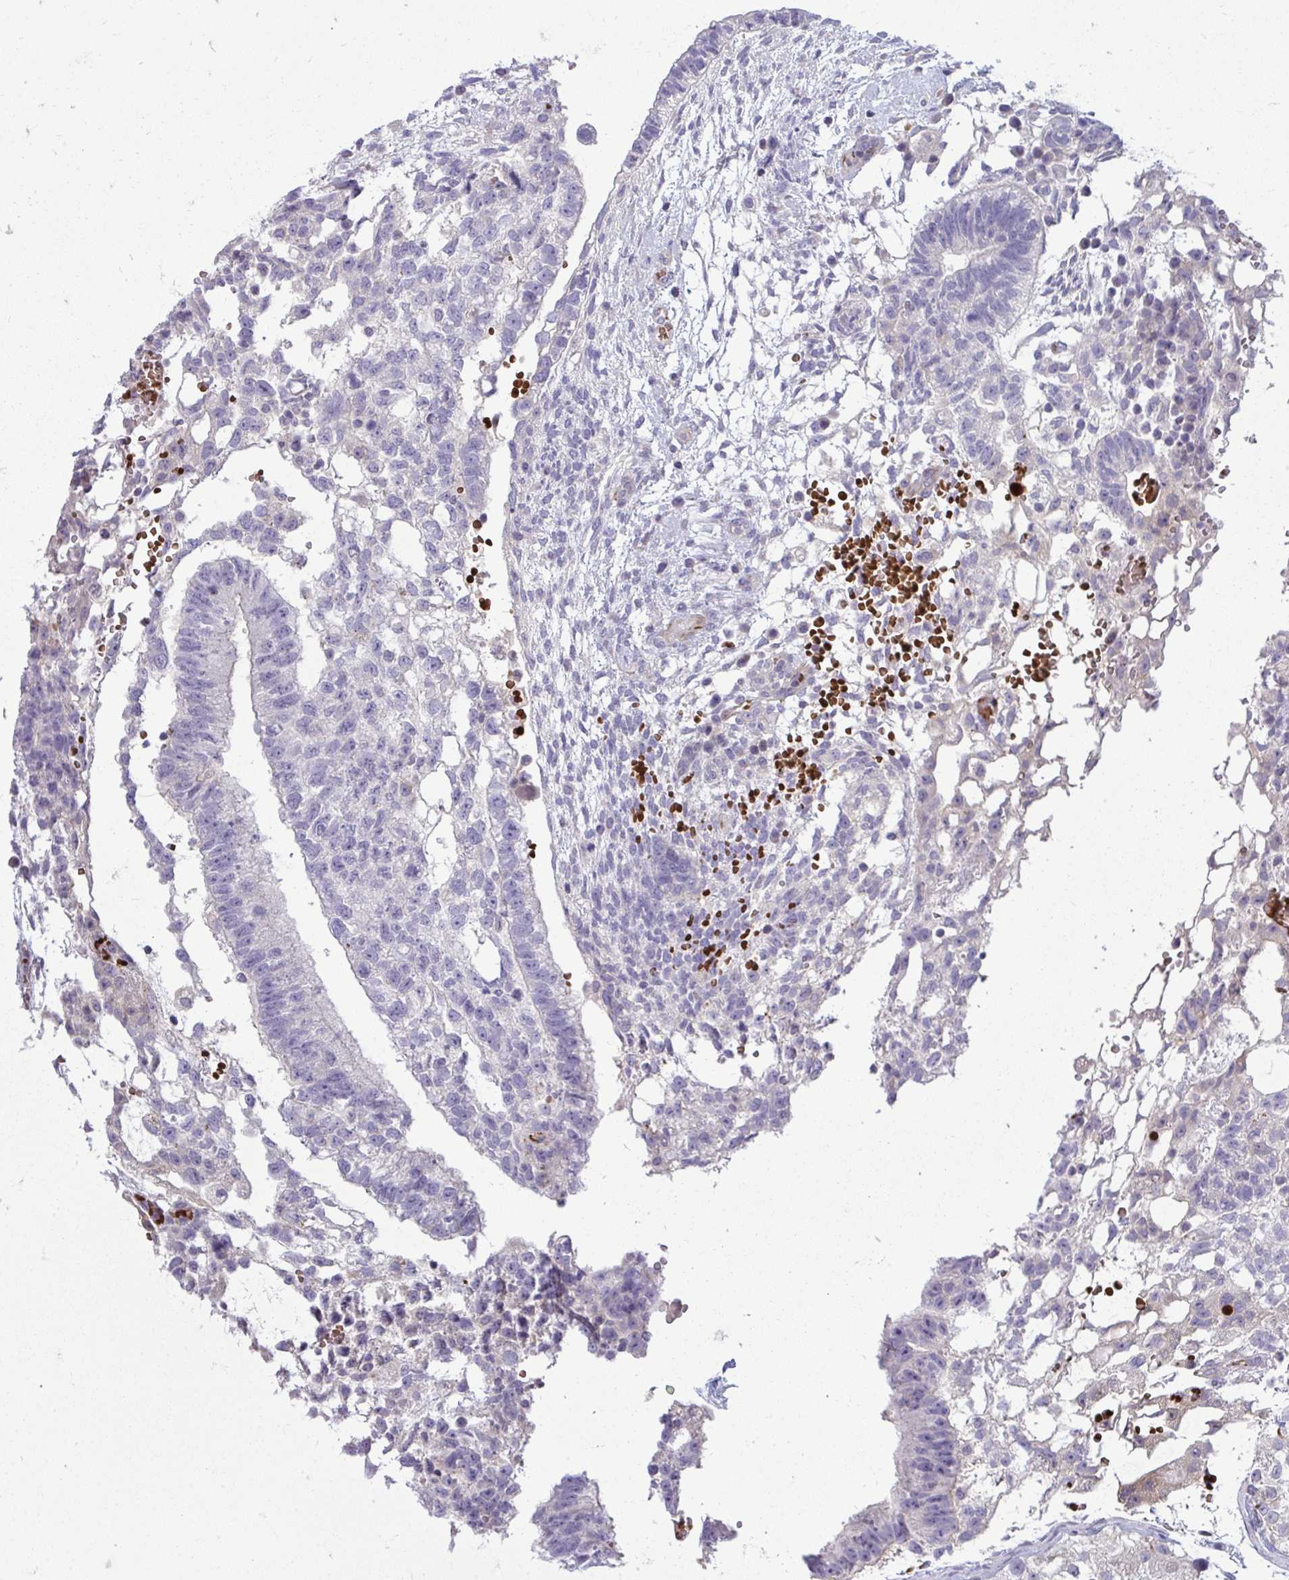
{"staining": {"intensity": "negative", "quantity": "none", "location": "none"}, "tissue": "testis cancer", "cell_type": "Tumor cells", "image_type": "cancer", "snomed": [{"axis": "morphology", "description": "Normal tissue, NOS"}, {"axis": "morphology", "description": "Carcinoma, Embryonal, NOS"}, {"axis": "topography", "description": "Testis"}], "caption": "High power microscopy image of an IHC photomicrograph of testis embryonal carcinoma, revealing no significant positivity in tumor cells.", "gene": "SLC14A1", "patient": {"sex": "male", "age": 32}}